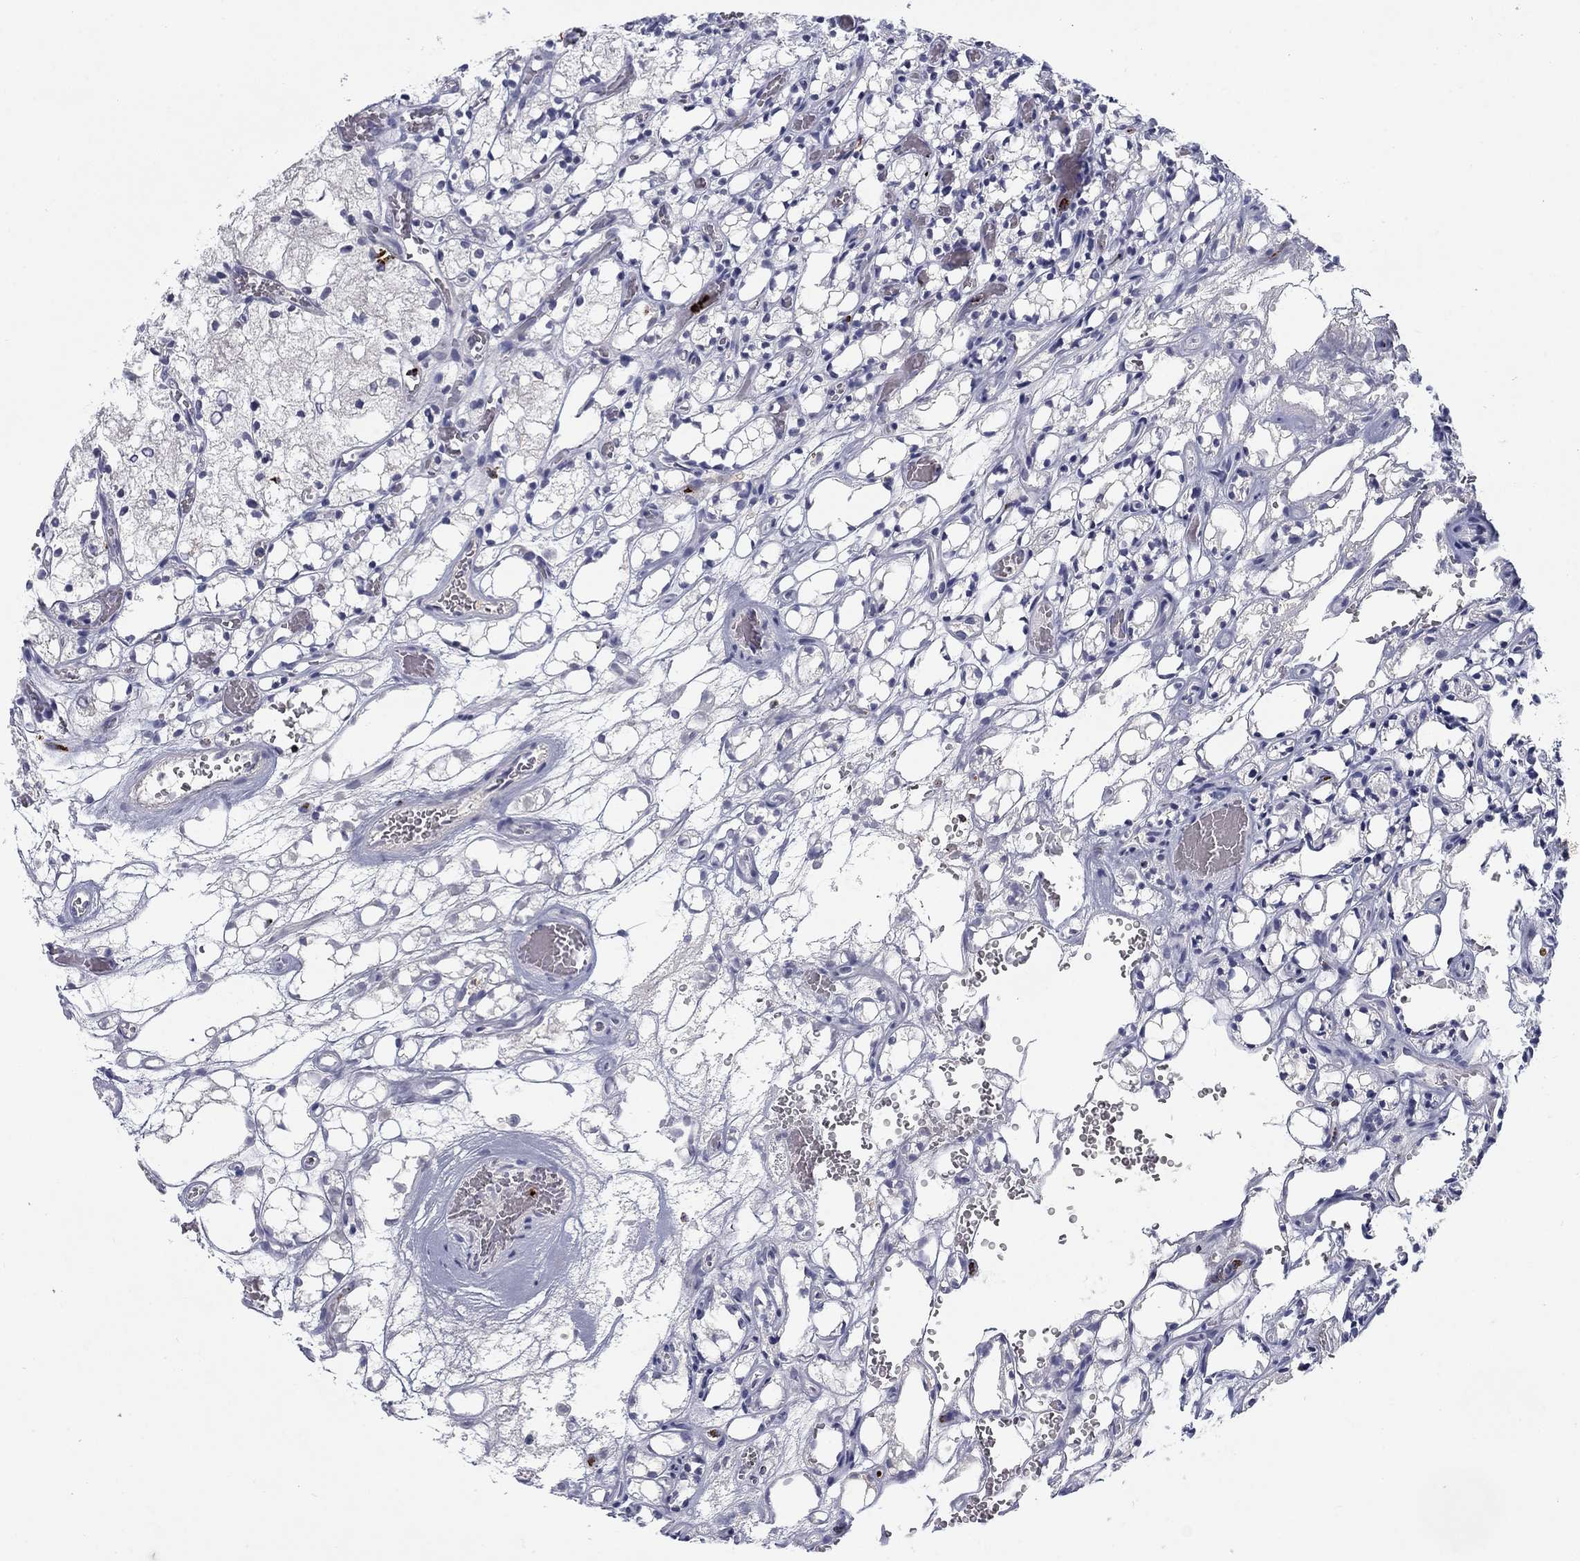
{"staining": {"intensity": "negative", "quantity": "none", "location": "none"}, "tissue": "renal cancer", "cell_type": "Tumor cells", "image_type": "cancer", "snomed": [{"axis": "morphology", "description": "Adenocarcinoma, NOS"}, {"axis": "topography", "description": "Kidney"}], "caption": "Immunohistochemical staining of renal cancer exhibits no significant positivity in tumor cells.", "gene": "GZMA", "patient": {"sex": "female", "age": 69}}